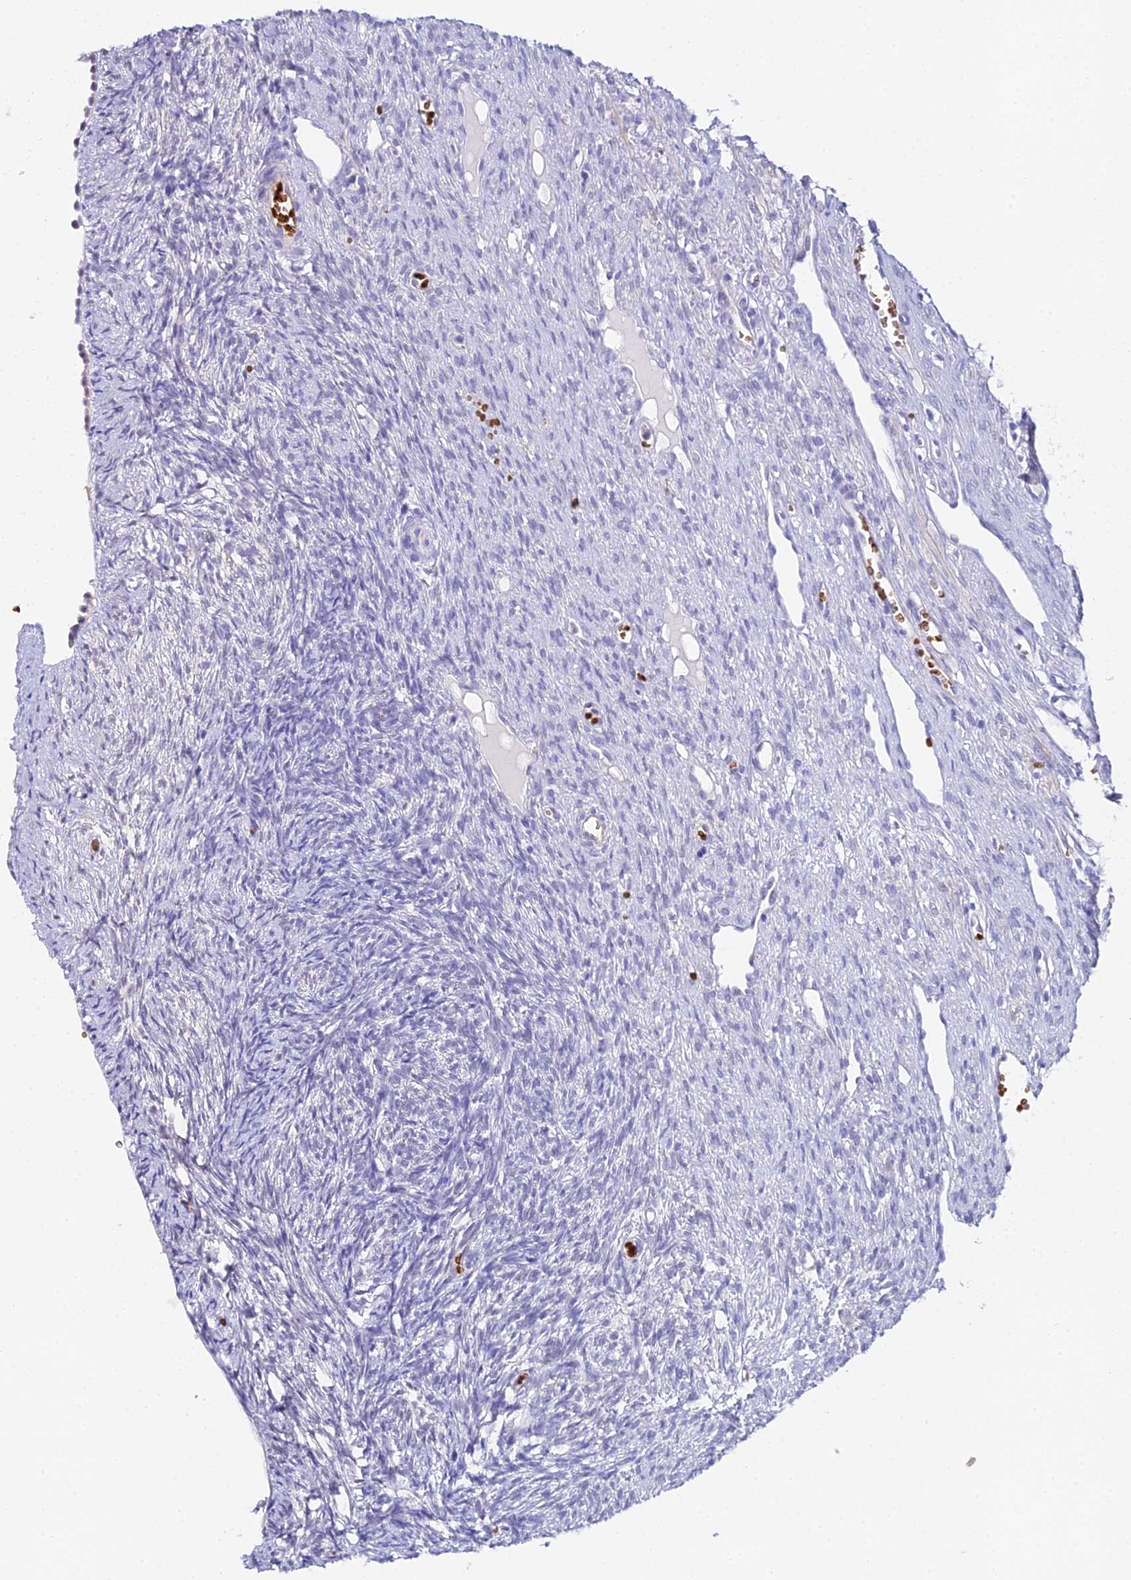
{"staining": {"intensity": "negative", "quantity": "none", "location": "none"}, "tissue": "ovary", "cell_type": "Ovarian stroma cells", "image_type": "normal", "snomed": [{"axis": "morphology", "description": "Normal tissue, NOS"}, {"axis": "topography", "description": "Ovary"}], "caption": "The image exhibits no significant expression in ovarian stroma cells of ovary.", "gene": "CFAP45", "patient": {"sex": "female", "age": 51}}